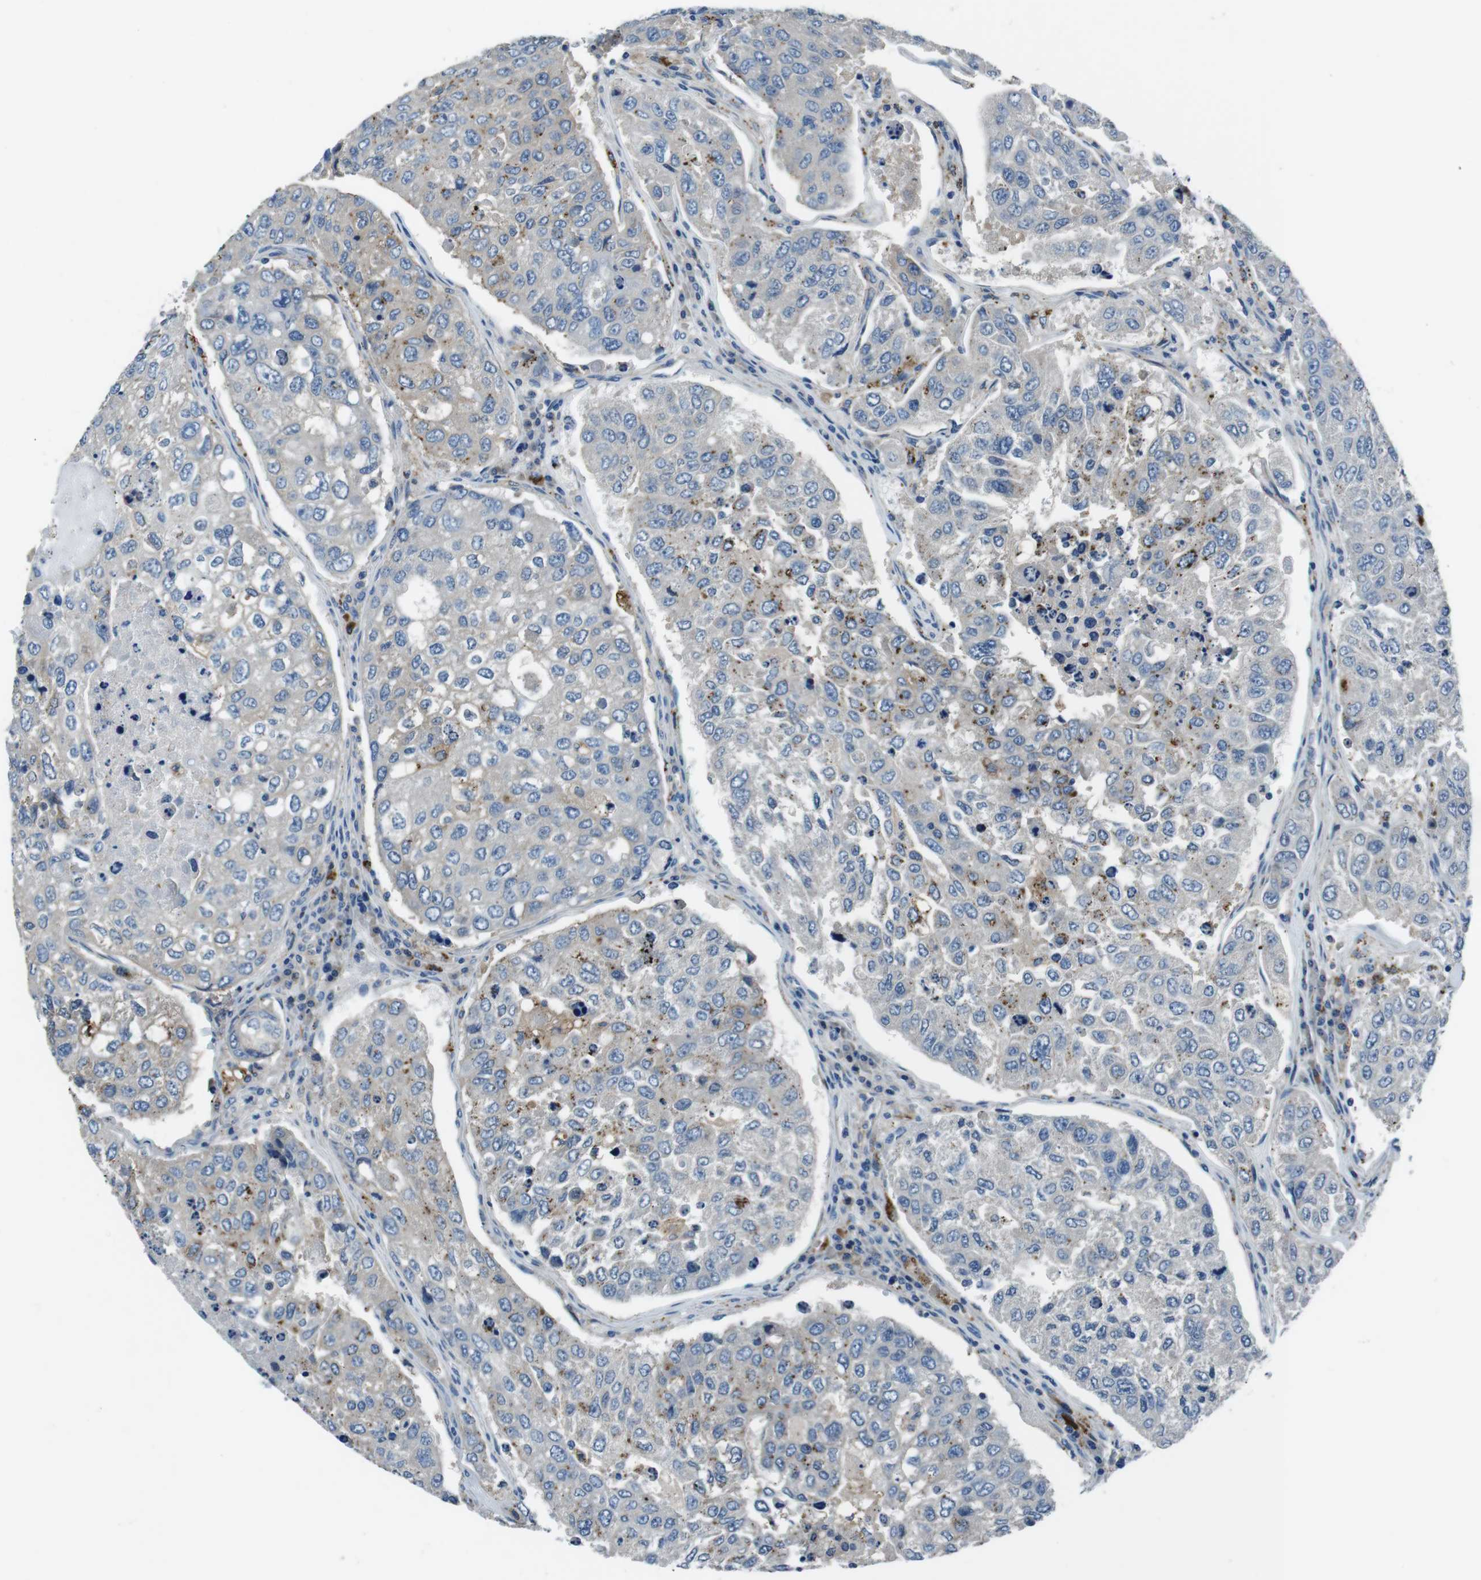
{"staining": {"intensity": "moderate", "quantity": "<25%", "location": "cytoplasmic/membranous"}, "tissue": "urothelial cancer", "cell_type": "Tumor cells", "image_type": "cancer", "snomed": [{"axis": "morphology", "description": "Urothelial carcinoma, High grade"}, {"axis": "topography", "description": "Lymph node"}, {"axis": "topography", "description": "Urinary bladder"}], "caption": "About <25% of tumor cells in human urothelial carcinoma (high-grade) reveal moderate cytoplasmic/membranous protein staining as visualized by brown immunohistochemical staining.", "gene": "TULP3", "patient": {"sex": "male", "age": 51}}